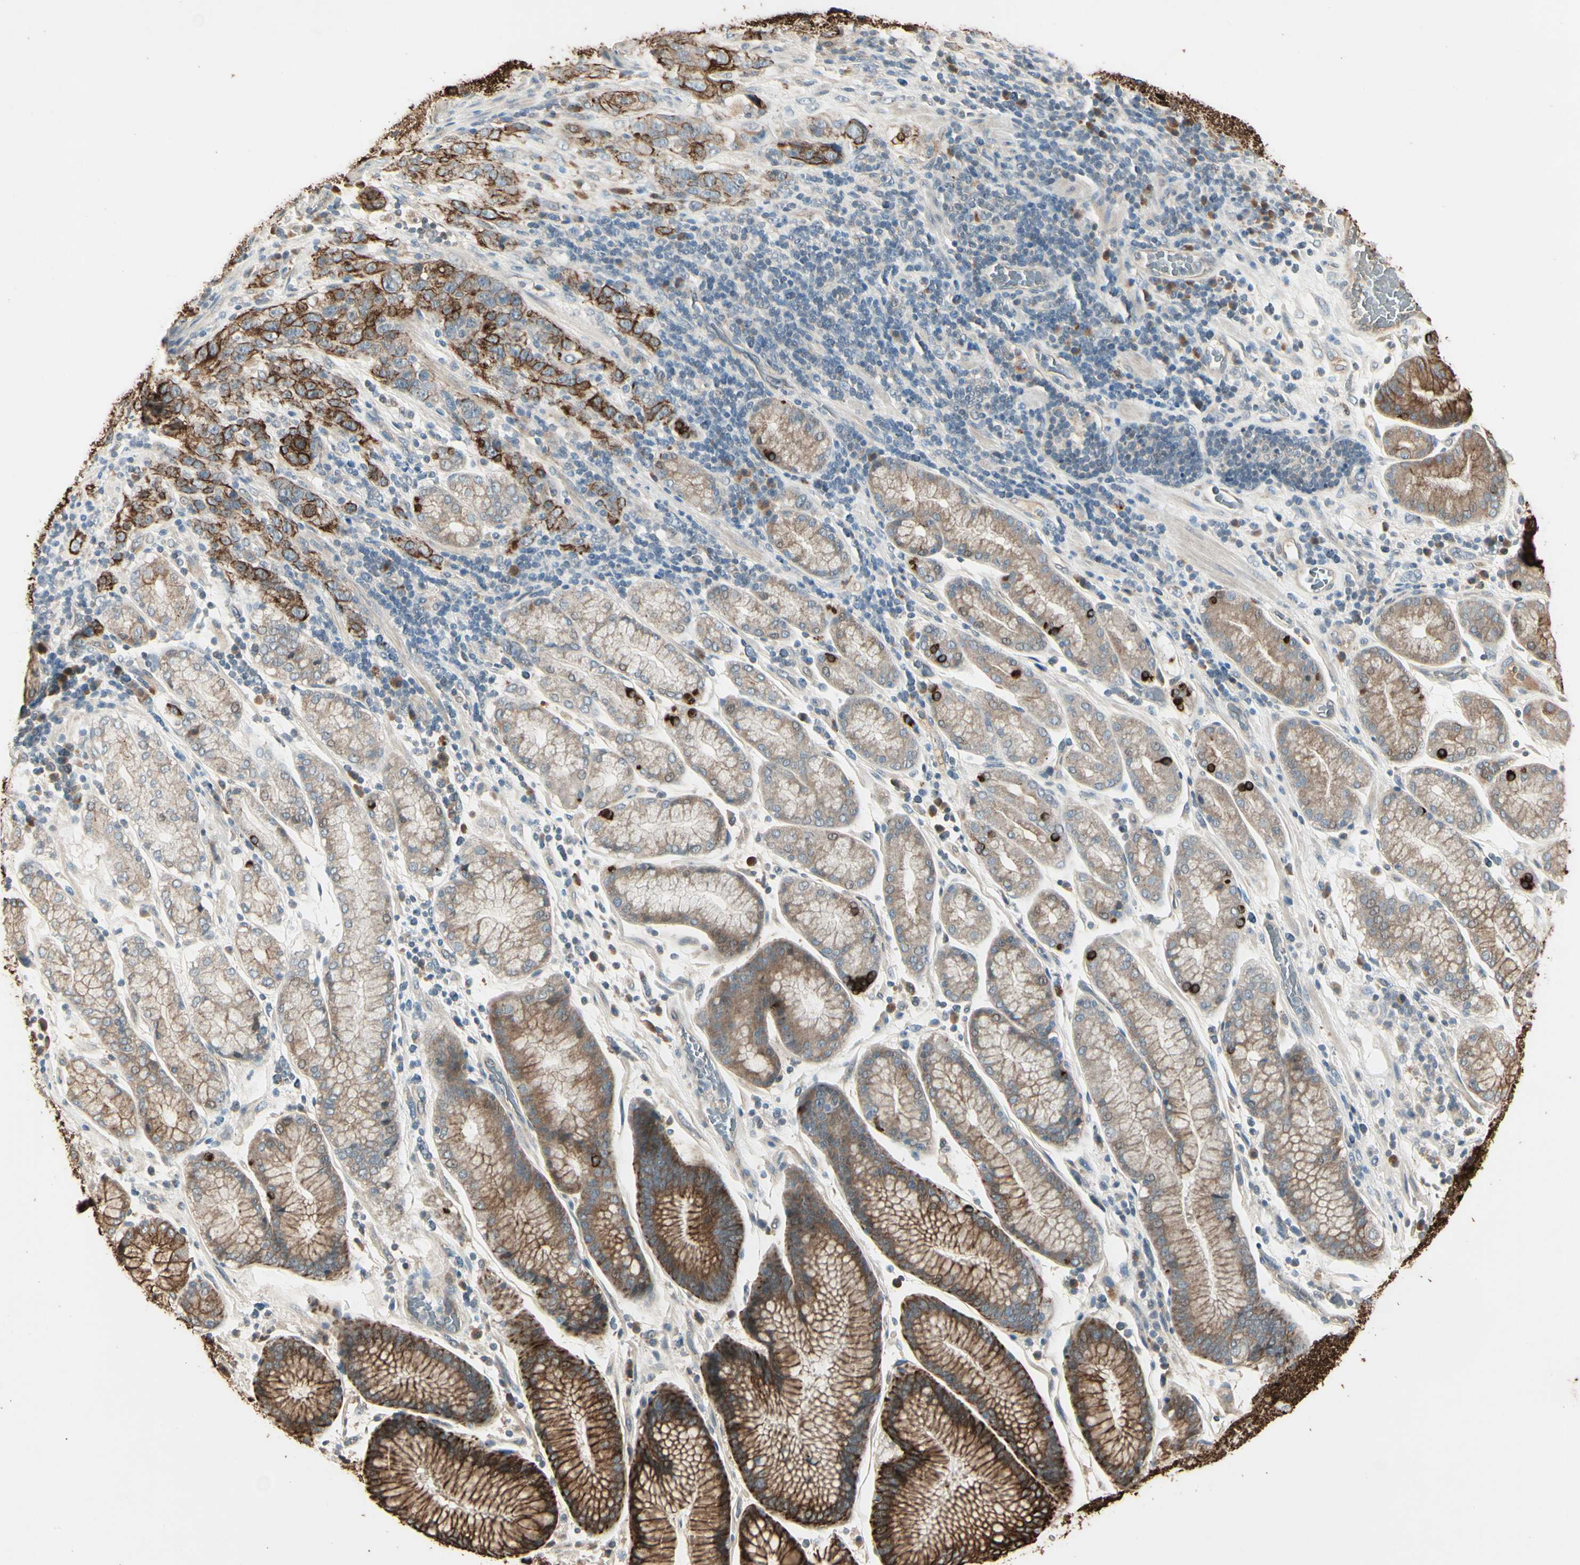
{"staining": {"intensity": "strong", "quantity": ">75%", "location": "cytoplasmic/membranous"}, "tissue": "stomach cancer", "cell_type": "Tumor cells", "image_type": "cancer", "snomed": [{"axis": "morphology", "description": "Normal tissue, NOS"}, {"axis": "morphology", "description": "Adenocarcinoma, NOS"}, {"axis": "topography", "description": "Stomach"}], "caption": "Protein expression analysis of human stomach adenocarcinoma reveals strong cytoplasmic/membranous staining in about >75% of tumor cells.", "gene": "SKIL", "patient": {"sex": "male", "age": 48}}